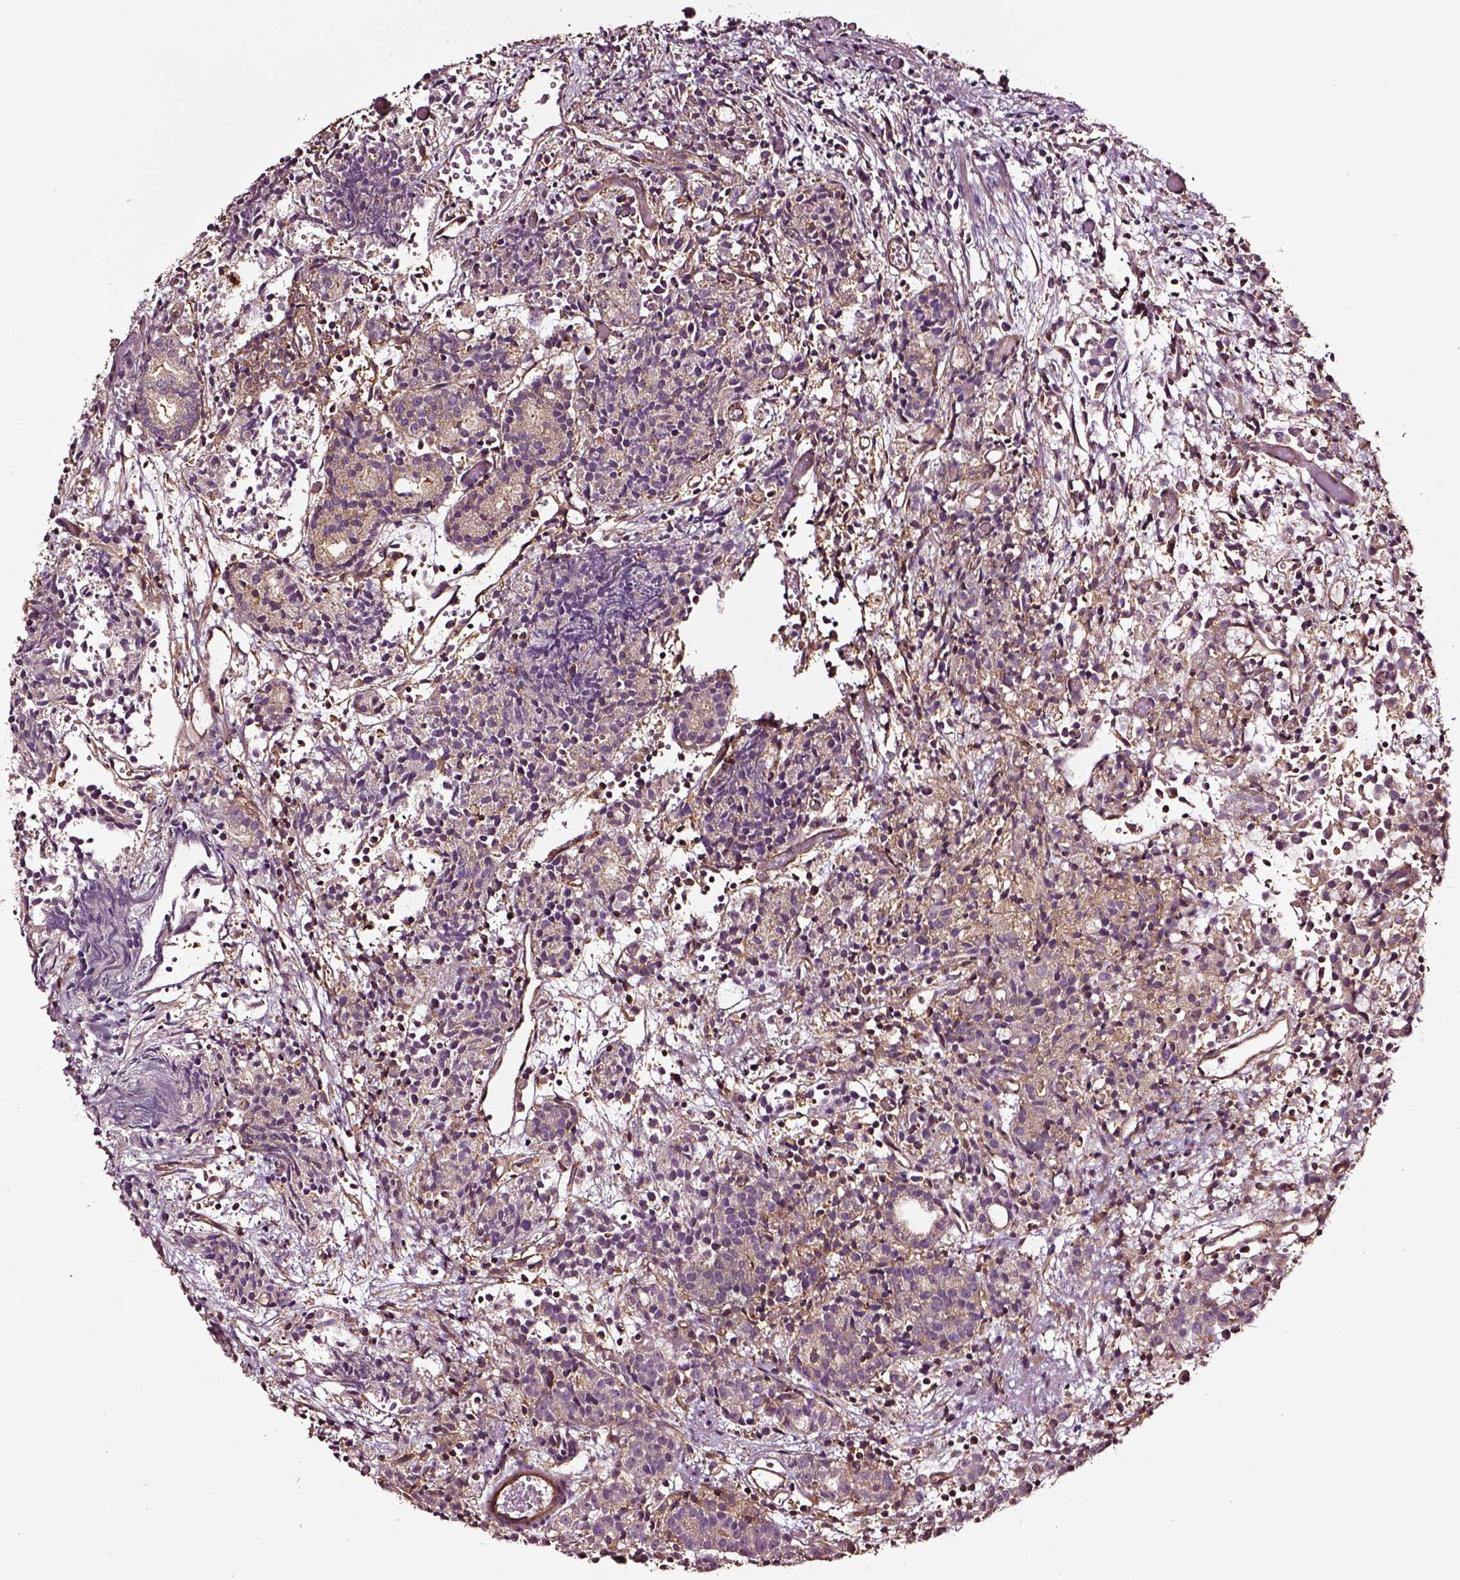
{"staining": {"intensity": "weak", "quantity": ">75%", "location": "cytoplasmic/membranous"}, "tissue": "prostate cancer", "cell_type": "Tumor cells", "image_type": "cancer", "snomed": [{"axis": "morphology", "description": "Adenocarcinoma, High grade"}, {"axis": "topography", "description": "Prostate"}], "caption": "Immunohistochemistry (IHC) (DAB (3,3'-diaminobenzidine)) staining of prostate cancer (adenocarcinoma (high-grade)) demonstrates weak cytoplasmic/membranous protein positivity in approximately >75% of tumor cells.", "gene": "RASSF5", "patient": {"sex": "male", "age": 53}}